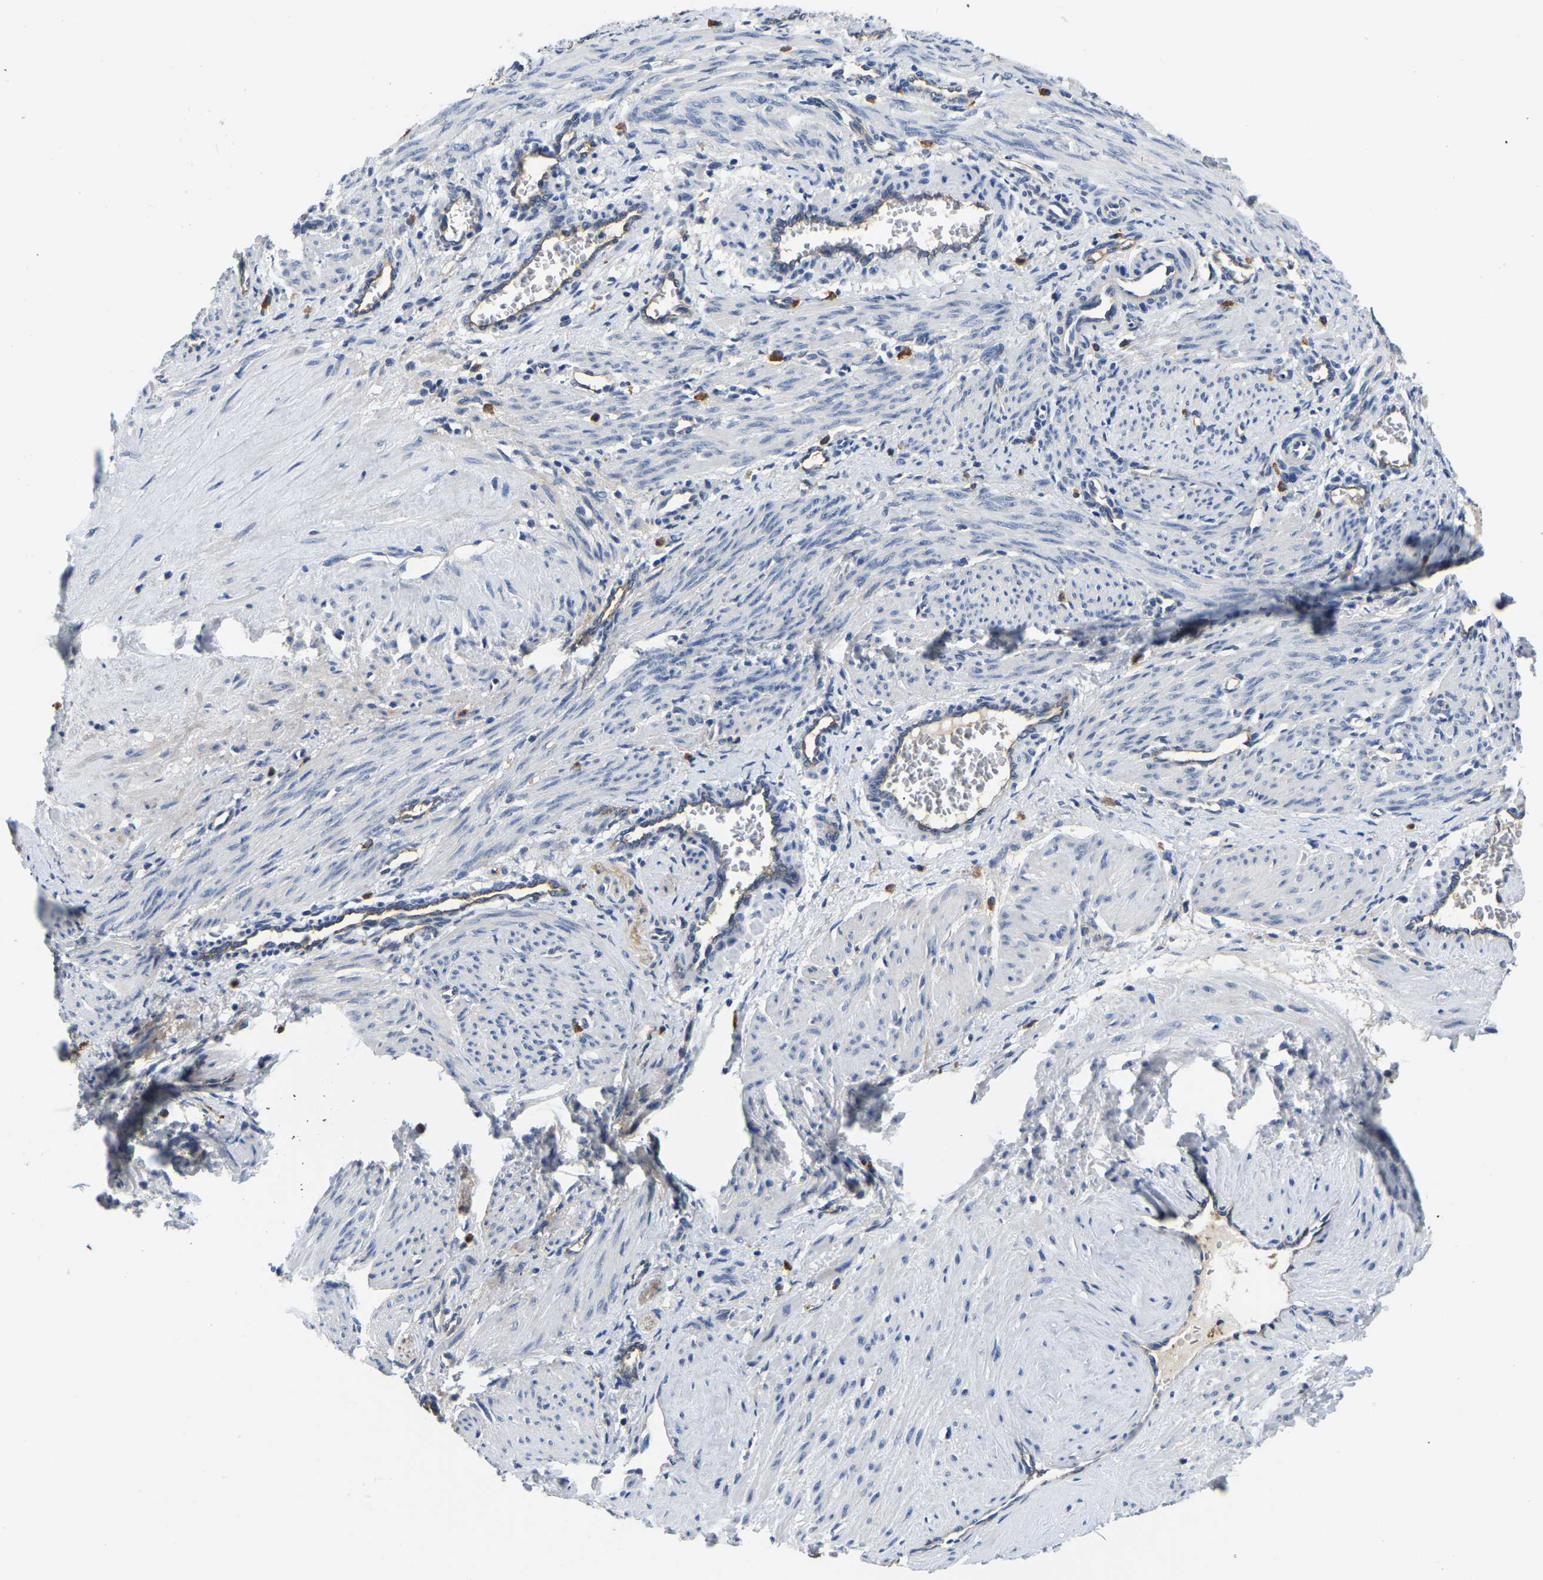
{"staining": {"intensity": "negative", "quantity": "none", "location": "none"}, "tissue": "smooth muscle", "cell_type": "Smooth muscle cells", "image_type": "normal", "snomed": [{"axis": "morphology", "description": "Normal tissue, NOS"}, {"axis": "topography", "description": "Endometrium"}], "caption": "Micrograph shows no protein staining in smooth muscle cells of unremarkable smooth muscle. (DAB immunohistochemistry (IHC), high magnification).", "gene": "ITGA2", "patient": {"sex": "female", "age": 33}}